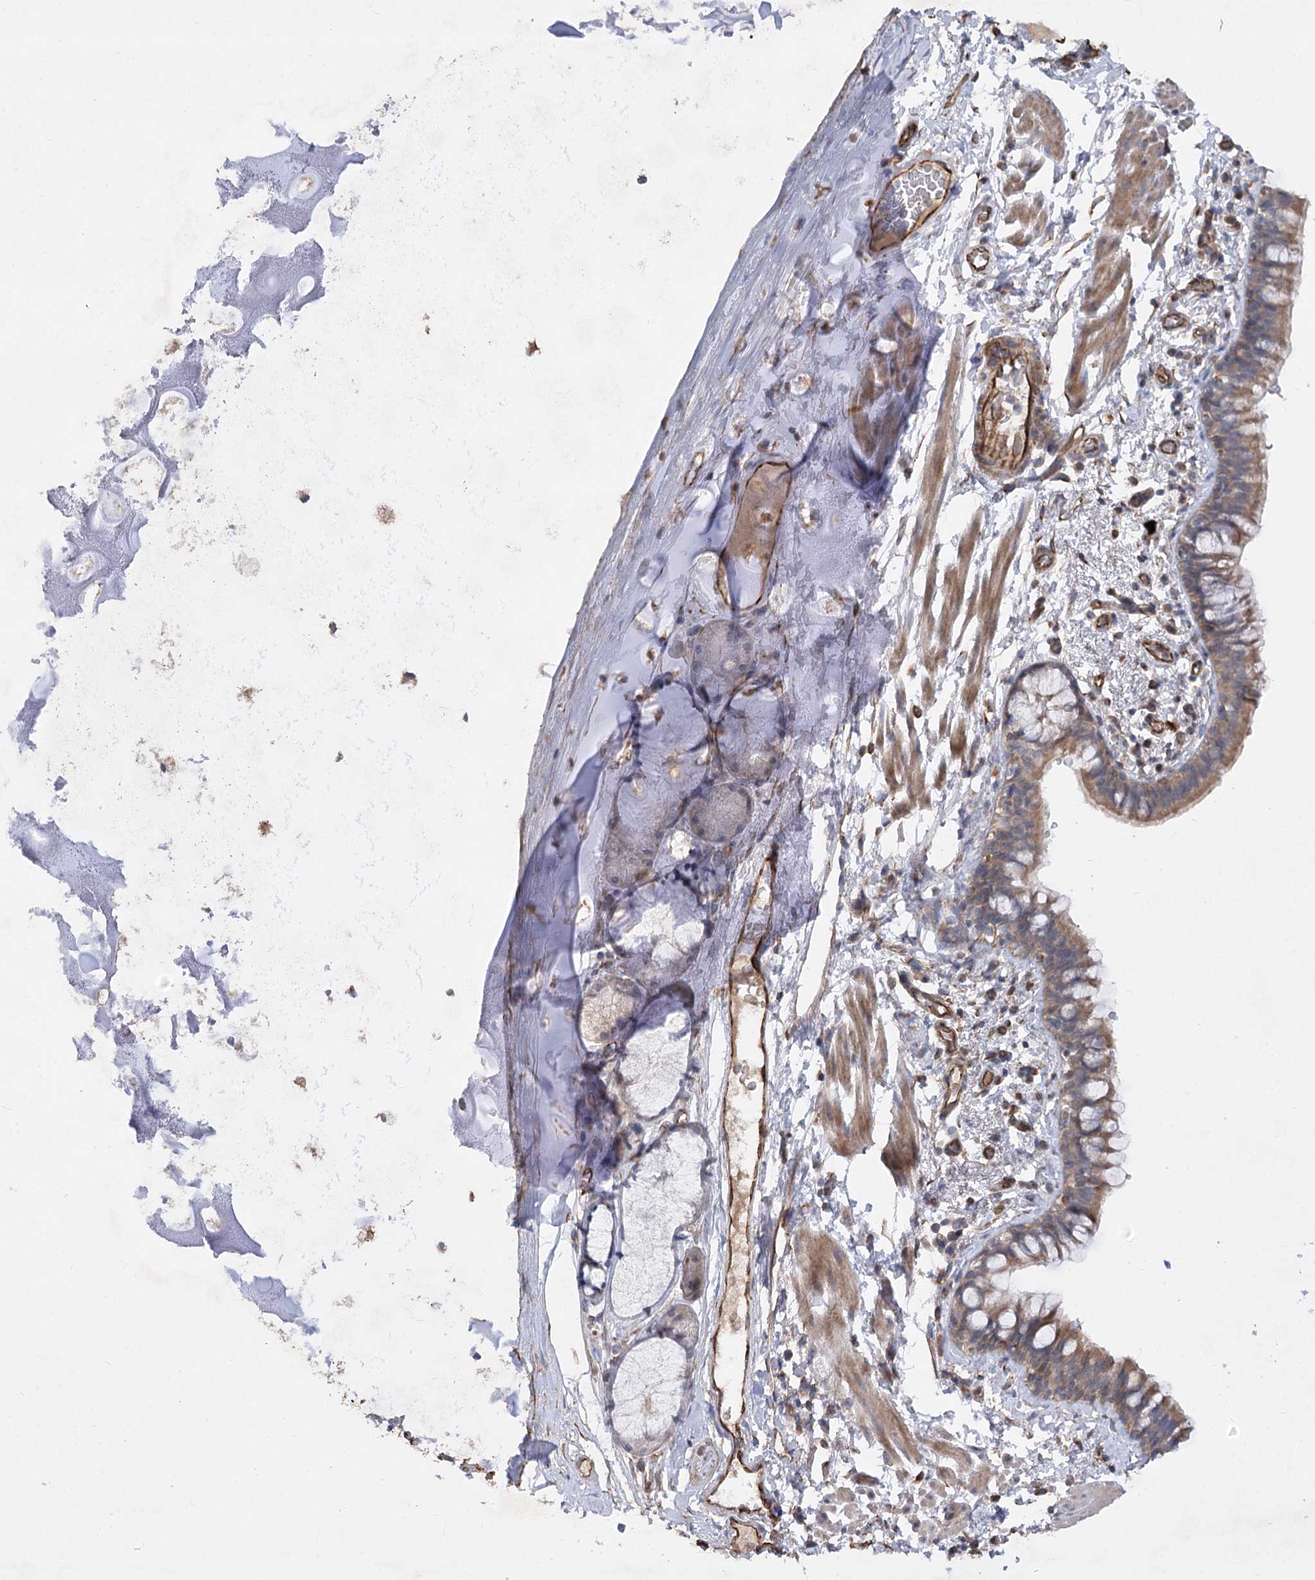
{"staining": {"intensity": "moderate", "quantity": ">75%", "location": "cytoplasmic/membranous"}, "tissue": "bronchus", "cell_type": "Respiratory epithelial cells", "image_type": "normal", "snomed": [{"axis": "morphology", "description": "Normal tissue, NOS"}, {"axis": "topography", "description": "Cartilage tissue"}, {"axis": "topography", "description": "Bronchus"}], "caption": "Moderate cytoplasmic/membranous protein positivity is present in about >75% of respiratory epithelial cells in bronchus.", "gene": "KIAA0825", "patient": {"sex": "female", "age": 36}}